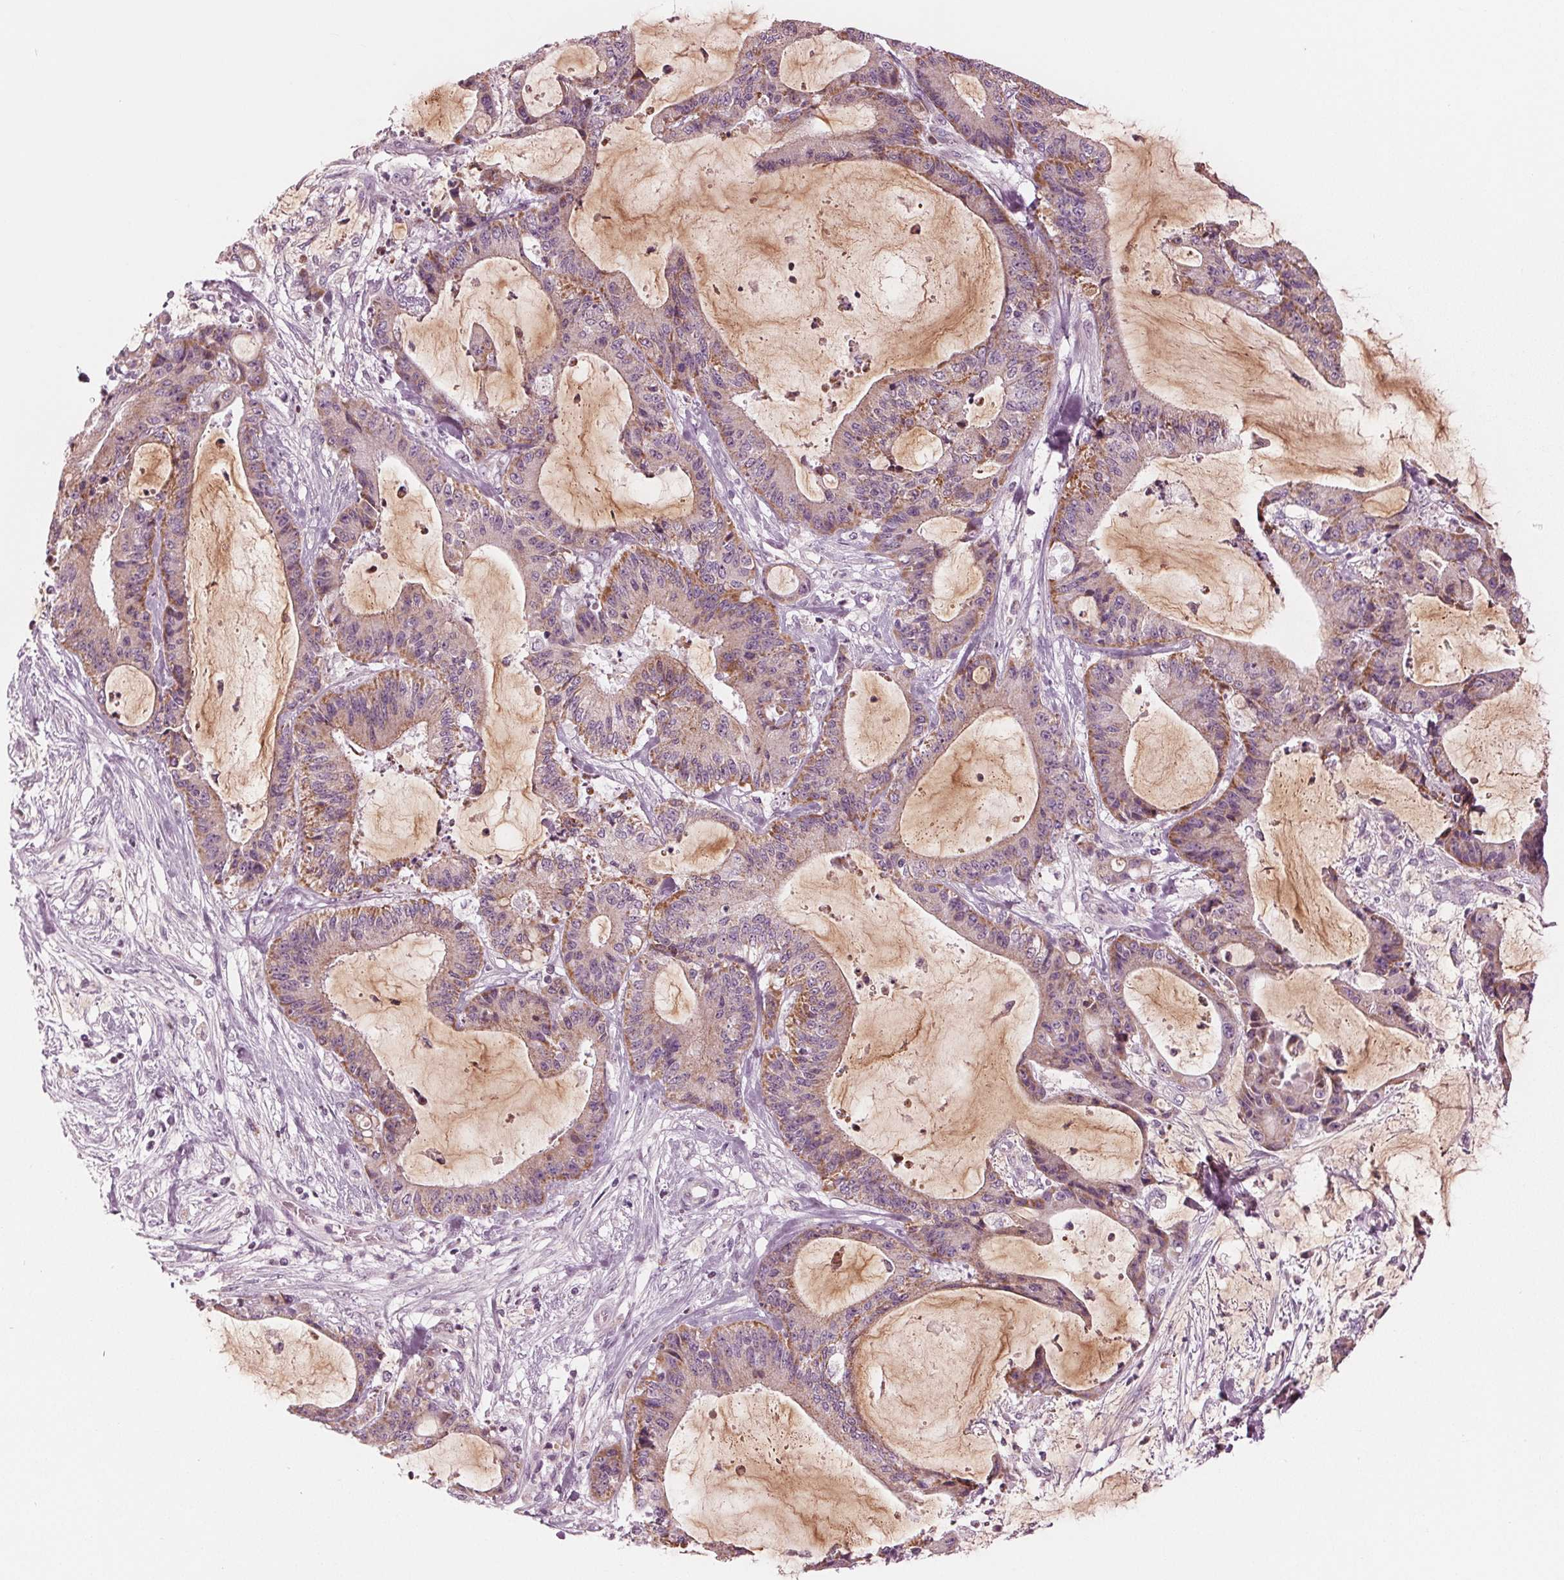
{"staining": {"intensity": "moderate", "quantity": "<25%", "location": "cytoplasmic/membranous"}, "tissue": "liver cancer", "cell_type": "Tumor cells", "image_type": "cancer", "snomed": [{"axis": "morphology", "description": "Cholangiocarcinoma"}, {"axis": "topography", "description": "Liver"}], "caption": "Brown immunohistochemical staining in human liver cancer (cholangiocarcinoma) reveals moderate cytoplasmic/membranous expression in approximately <25% of tumor cells. The protein is stained brown, and the nuclei are stained in blue (DAB IHC with brightfield microscopy, high magnification).", "gene": "CLN6", "patient": {"sex": "female", "age": 73}}